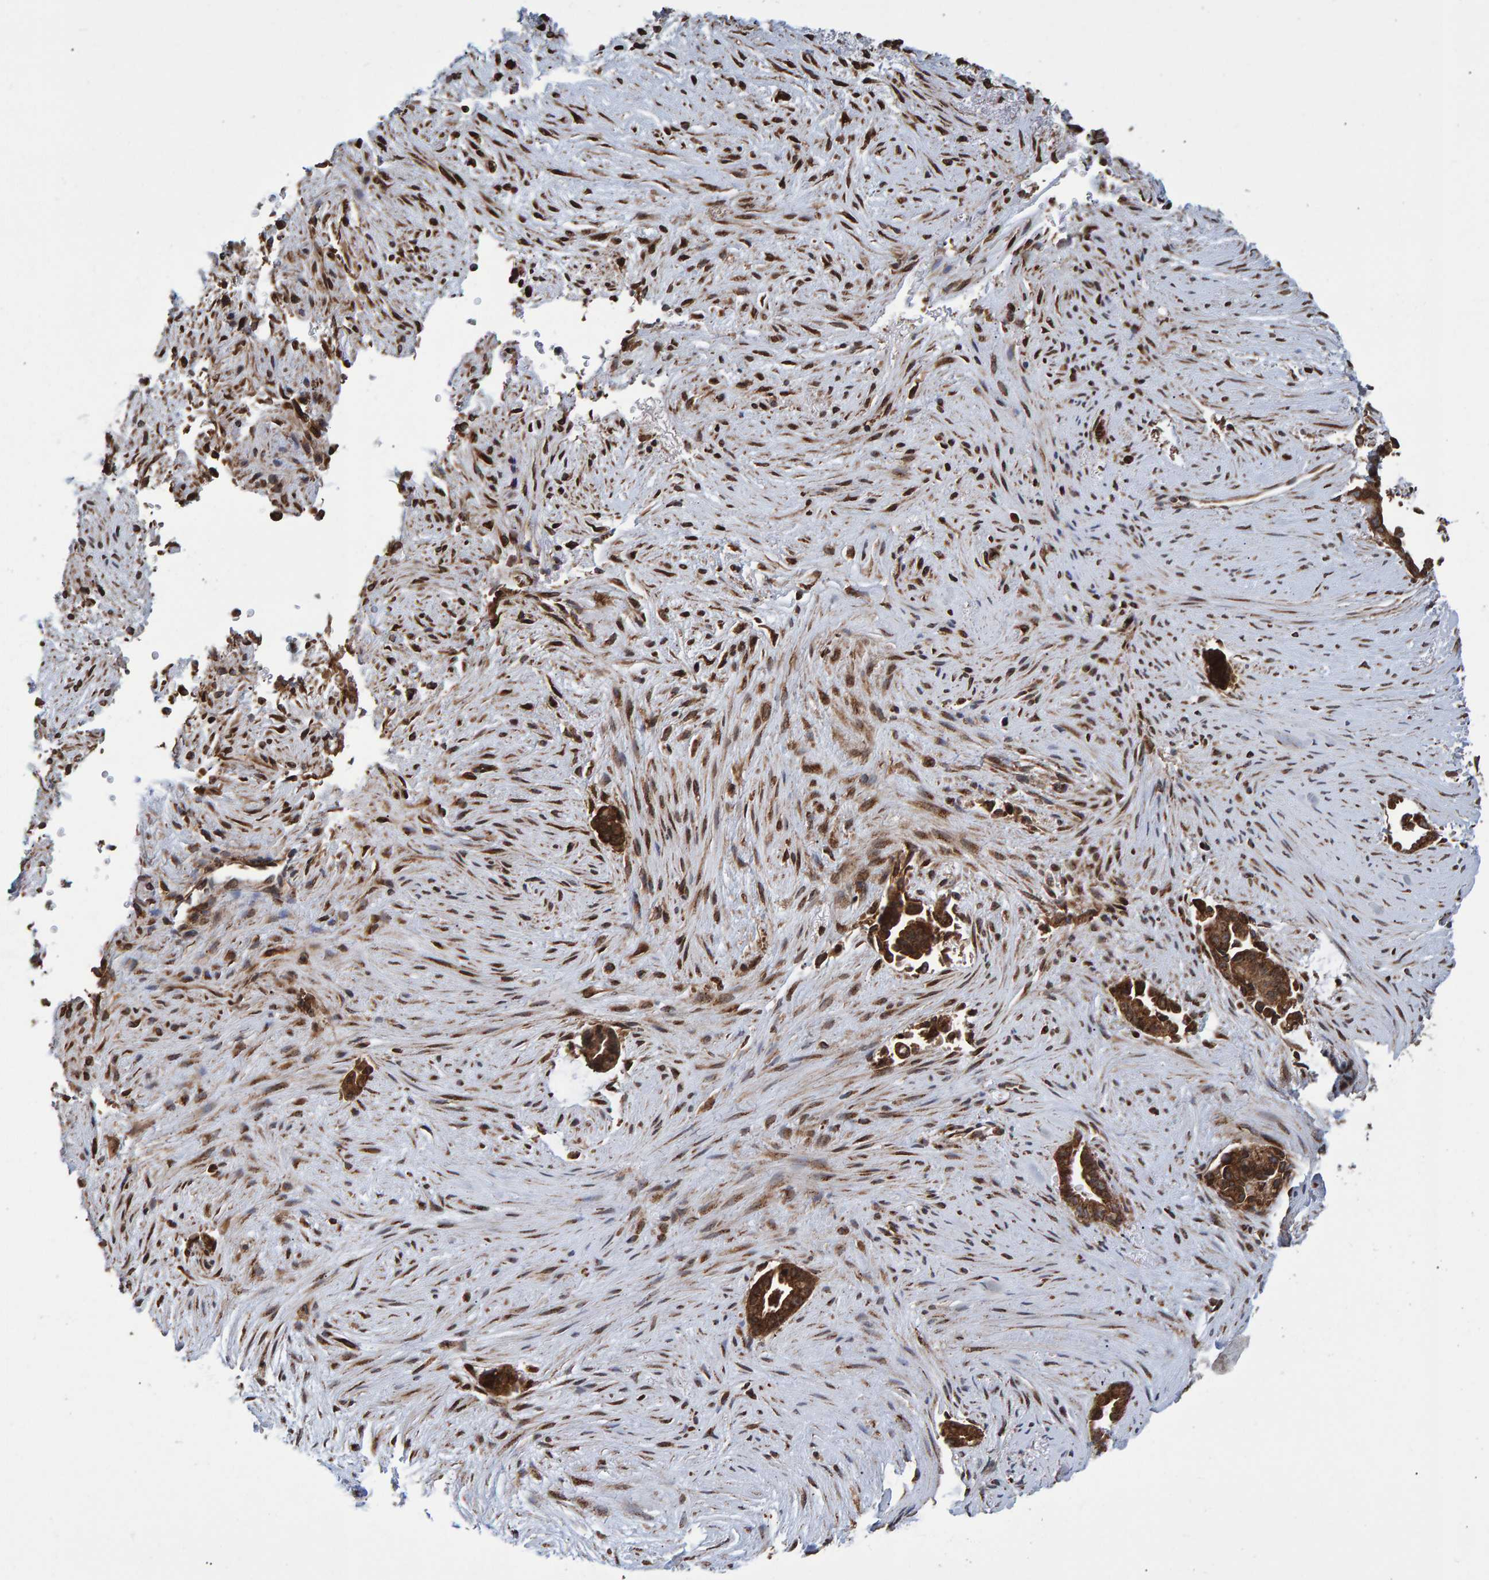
{"staining": {"intensity": "strong", "quantity": ">75%", "location": "cytoplasmic/membranous"}, "tissue": "liver cancer", "cell_type": "Tumor cells", "image_type": "cancer", "snomed": [{"axis": "morphology", "description": "Cholangiocarcinoma"}, {"axis": "topography", "description": "Liver"}], "caption": "DAB immunohistochemical staining of cholangiocarcinoma (liver) exhibits strong cytoplasmic/membranous protein positivity in about >75% of tumor cells.", "gene": "FAM117A", "patient": {"sex": "female", "age": 55}}